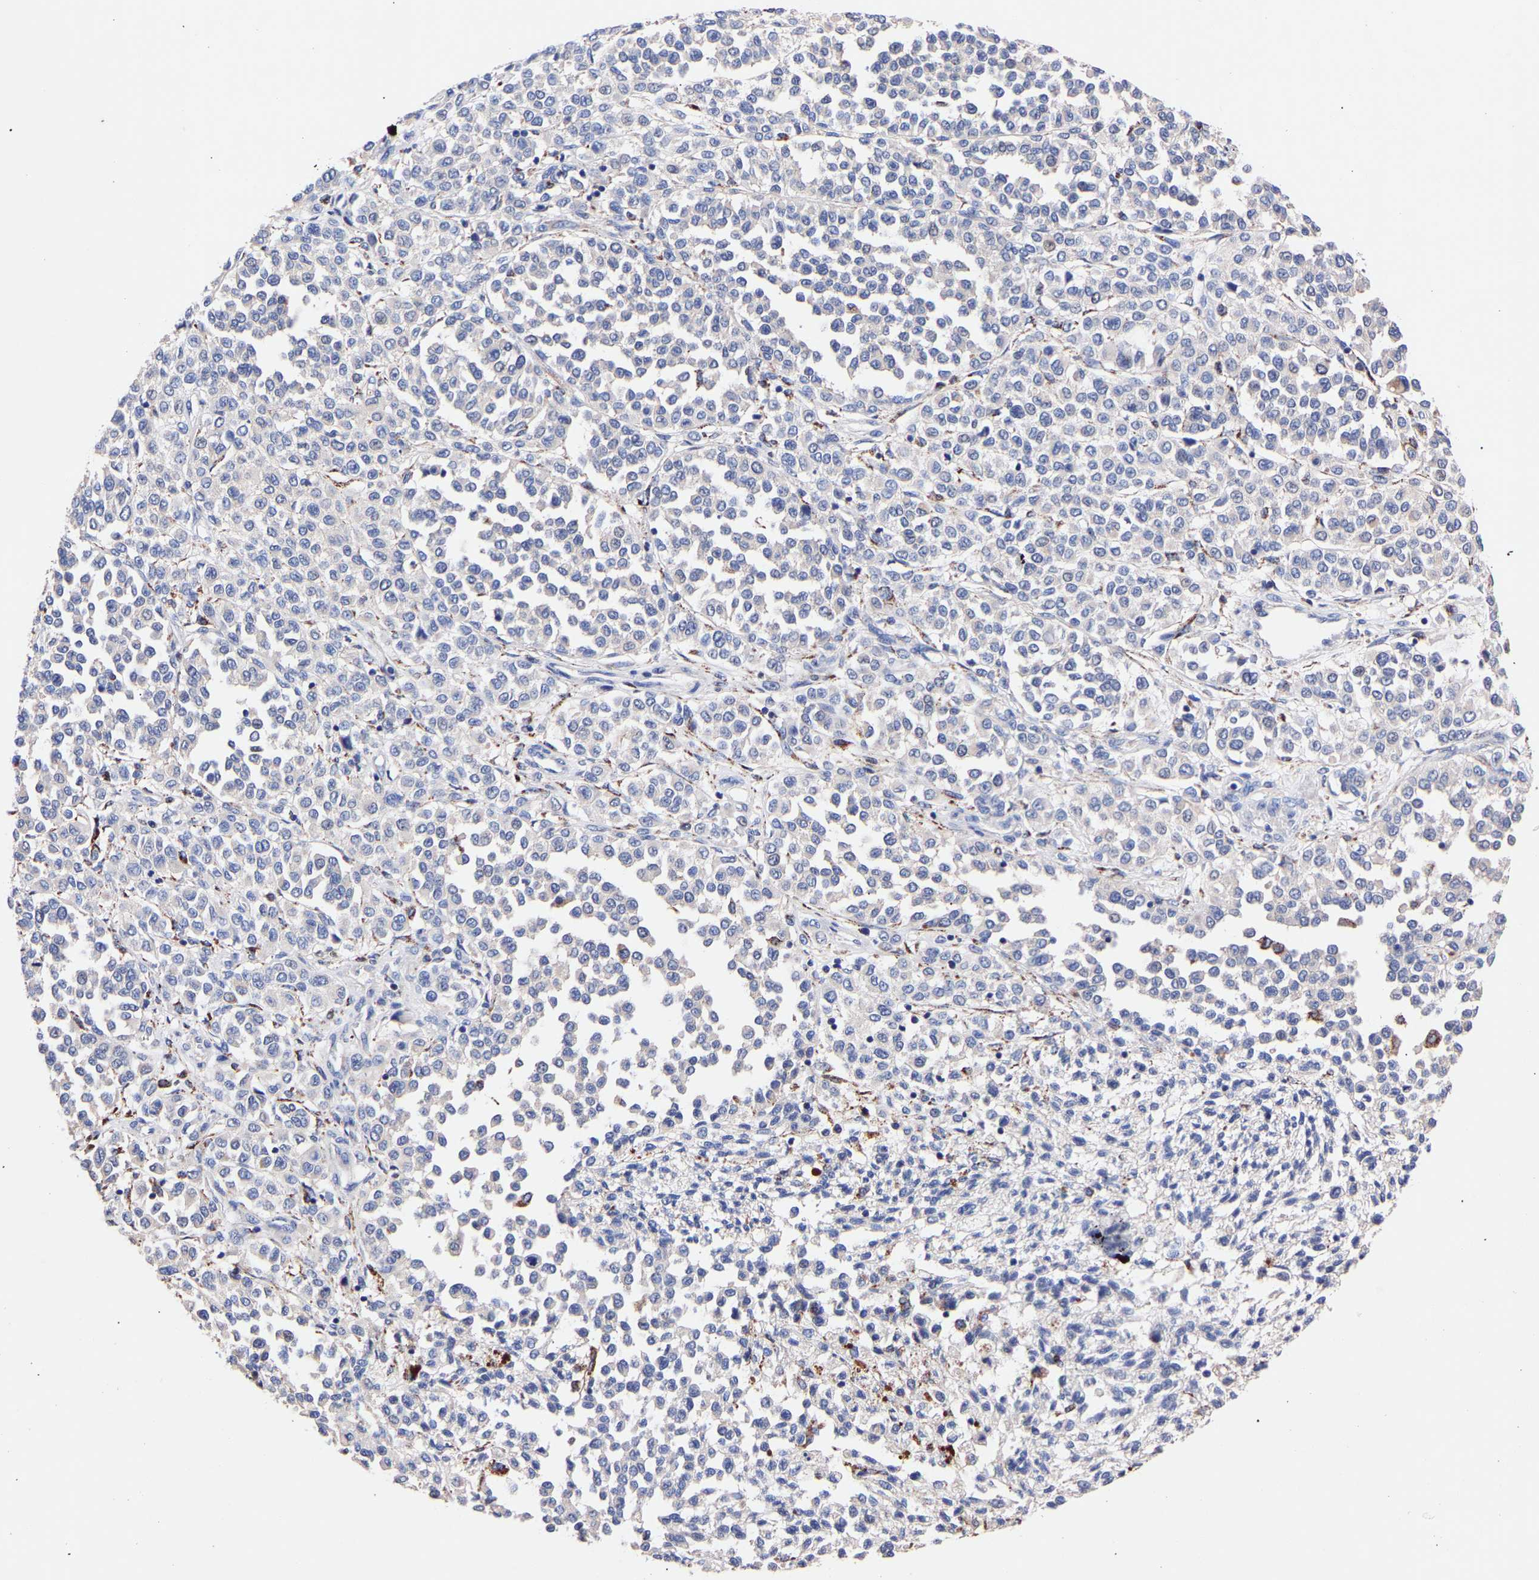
{"staining": {"intensity": "negative", "quantity": "none", "location": "none"}, "tissue": "melanoma", "cell_type": "Tumor cells", "image_type": "cancer", "snomed": [{"axis": "morphology", "description": "Malignant melanoma, Metastatic site"}, {"axis": "topography", "description": "Pancreas"}], "caption": "High magnification brightfield microscopy of melanoma stained with DAB (brown) and counterstained with hematoxylin (blue): tumor cells show no significant expression. (DAB immunohistochemistry (IHC), high magnification).", "gene": "SEM1", "patient": {"sex": "female", "age": 30}}